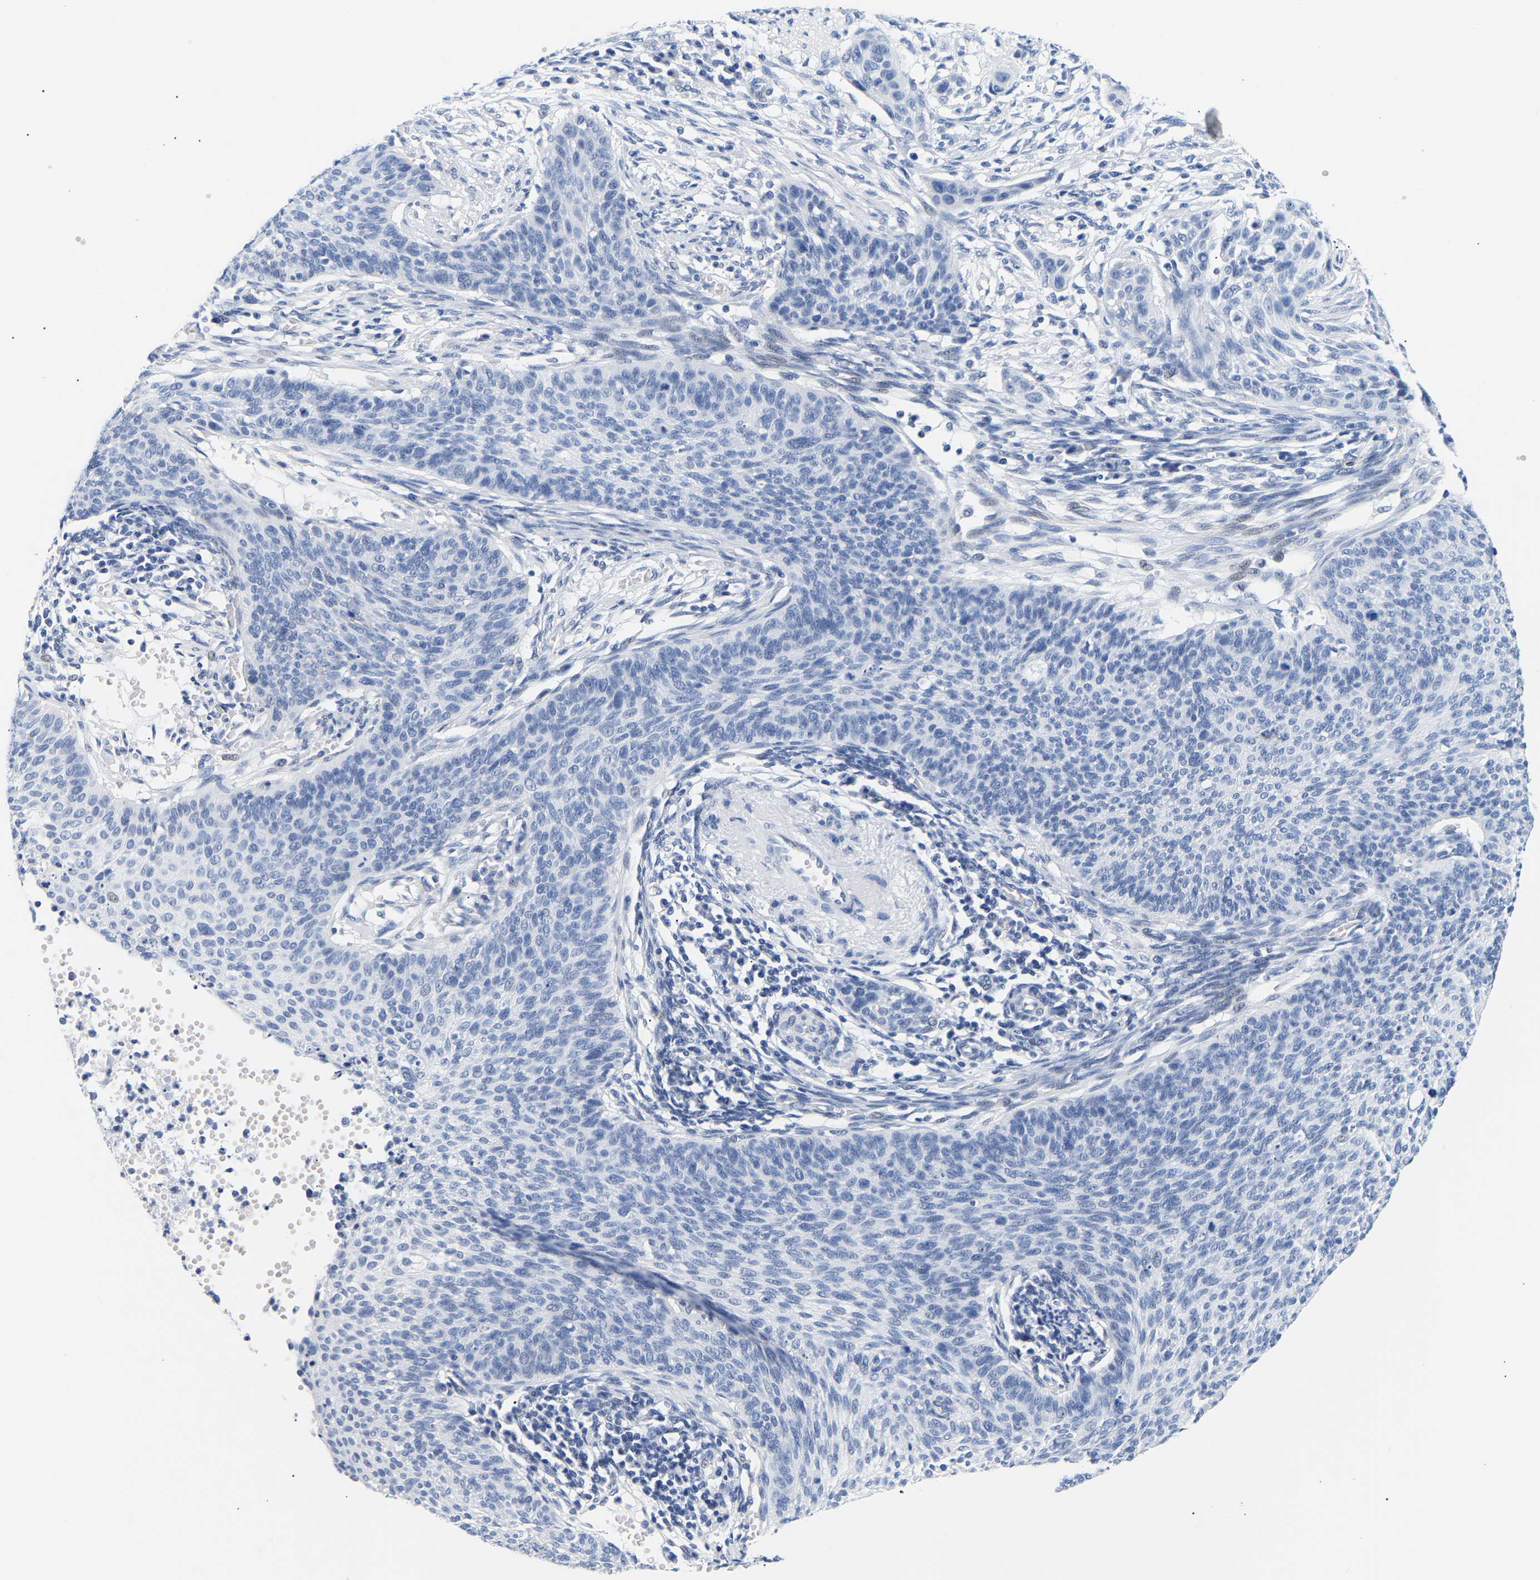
{"staining": {"intensity": "negative", "quantity": "none", "location": "none"}, "tissue": "cervical cancer", "cell_type": "Tumor cells", "image_type": "cancer", "snomed": [{"axis": "morphology", "description": "Squamous cell carcinoma, NOS"}, {"axis": "topography", "description": "Cervix"}], "caption": "Tumor cells show no significant staining in cervical squamous cell carcinoma.", "gene": "SPINK2", "patient": {"sex": "female", "age": 70}}